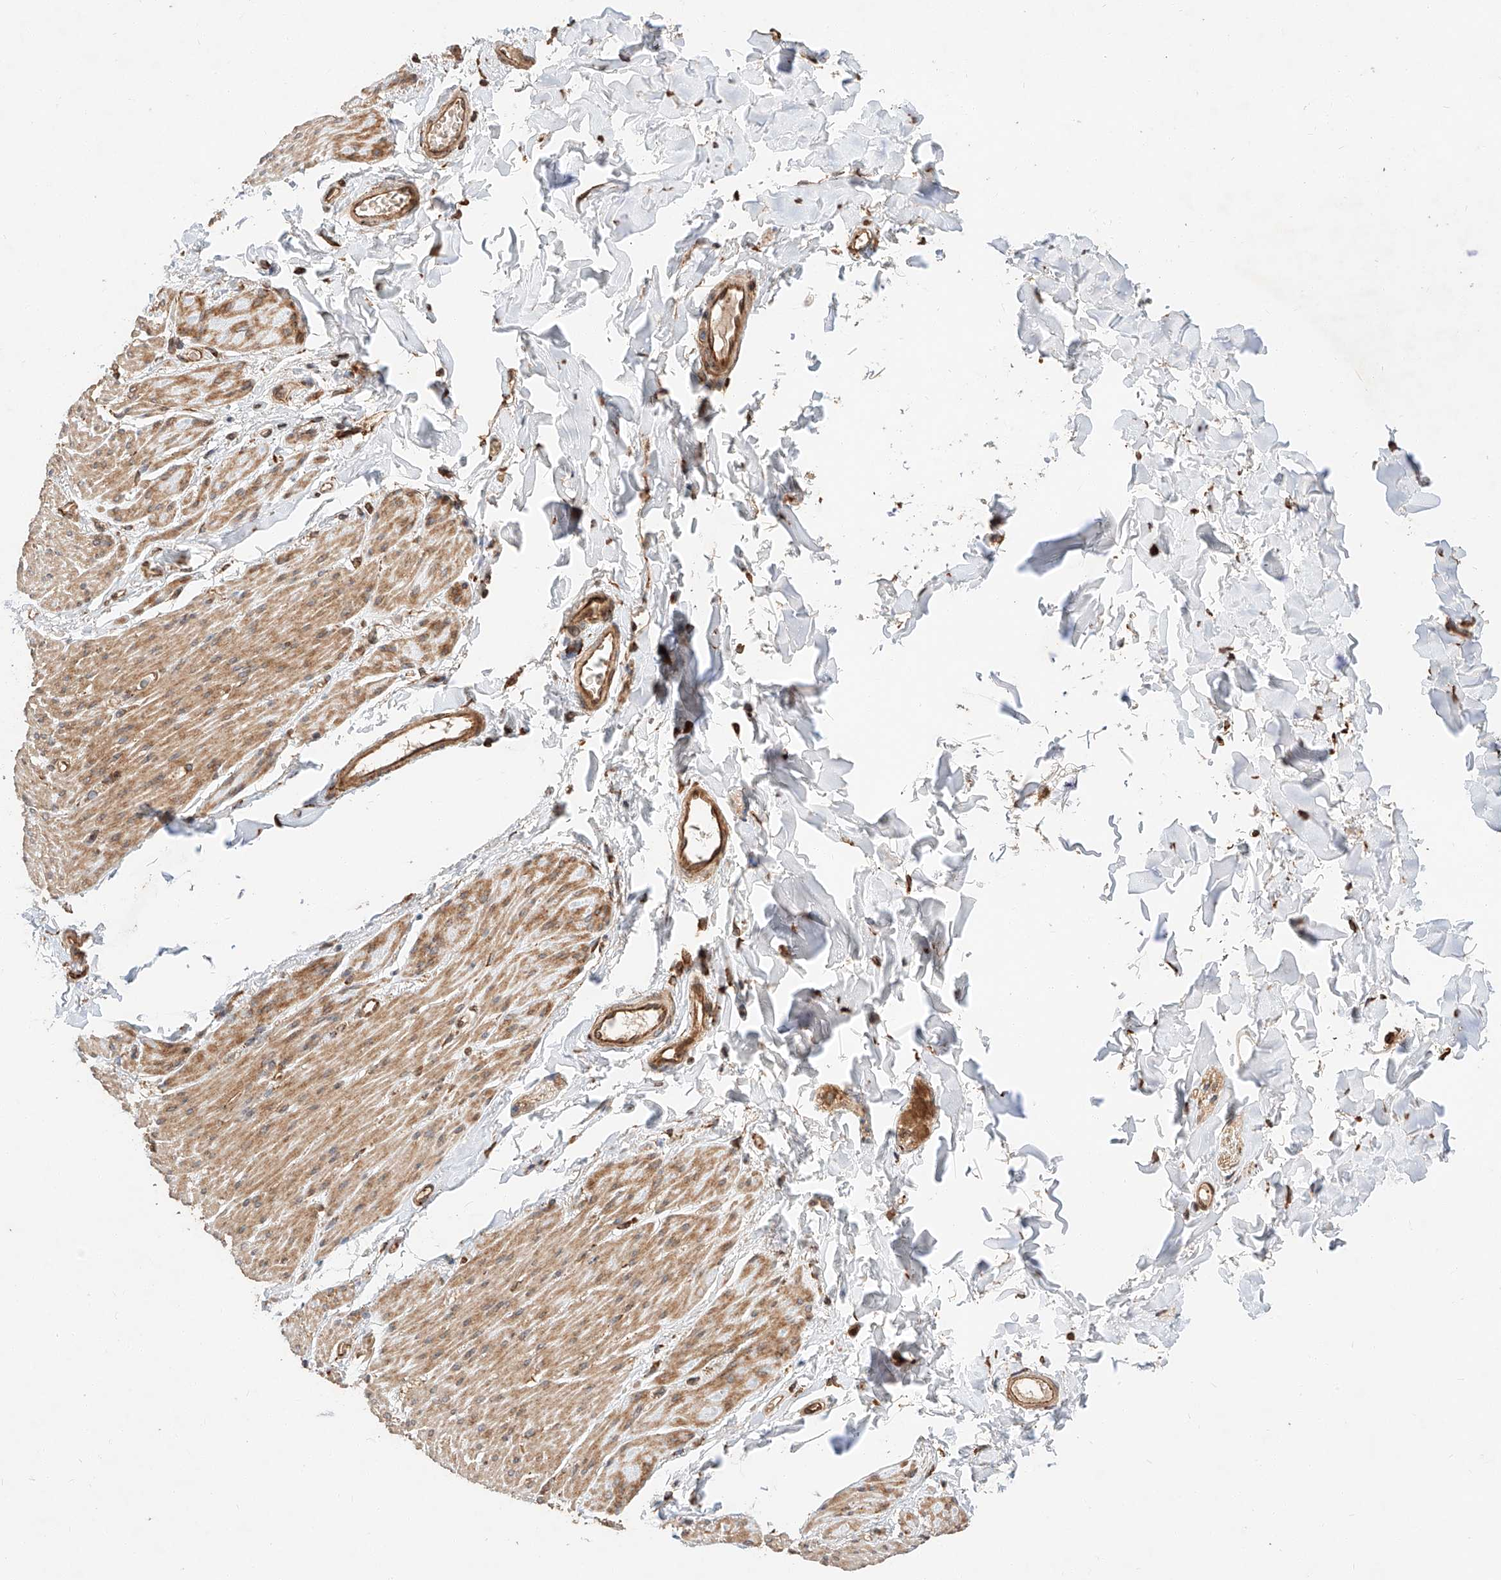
{"staining": {"intensity": "moderate", "quantity": ">75%", "location": "cytoplasmic/membranous"}, "tissue": "smooth muscle", "cell_type": "Smooth muscle cells", "image_type": "normal", "snomed": [{"axis": "morphology", "description": "Normal tissue, NOS"}, {"axis": "topography", "description": "Colon"}, {"axis": "topography", "description": "Peripheral nerve tissue"}], "caption": "Protein expression analysis of unremarkable smooth muscle exhibits moderate cytoplasmic/membranous staining in about >75% of smooth muscle cells.", "gene": "ZNF84", "patient": {"sex": "female", "age": 61}}